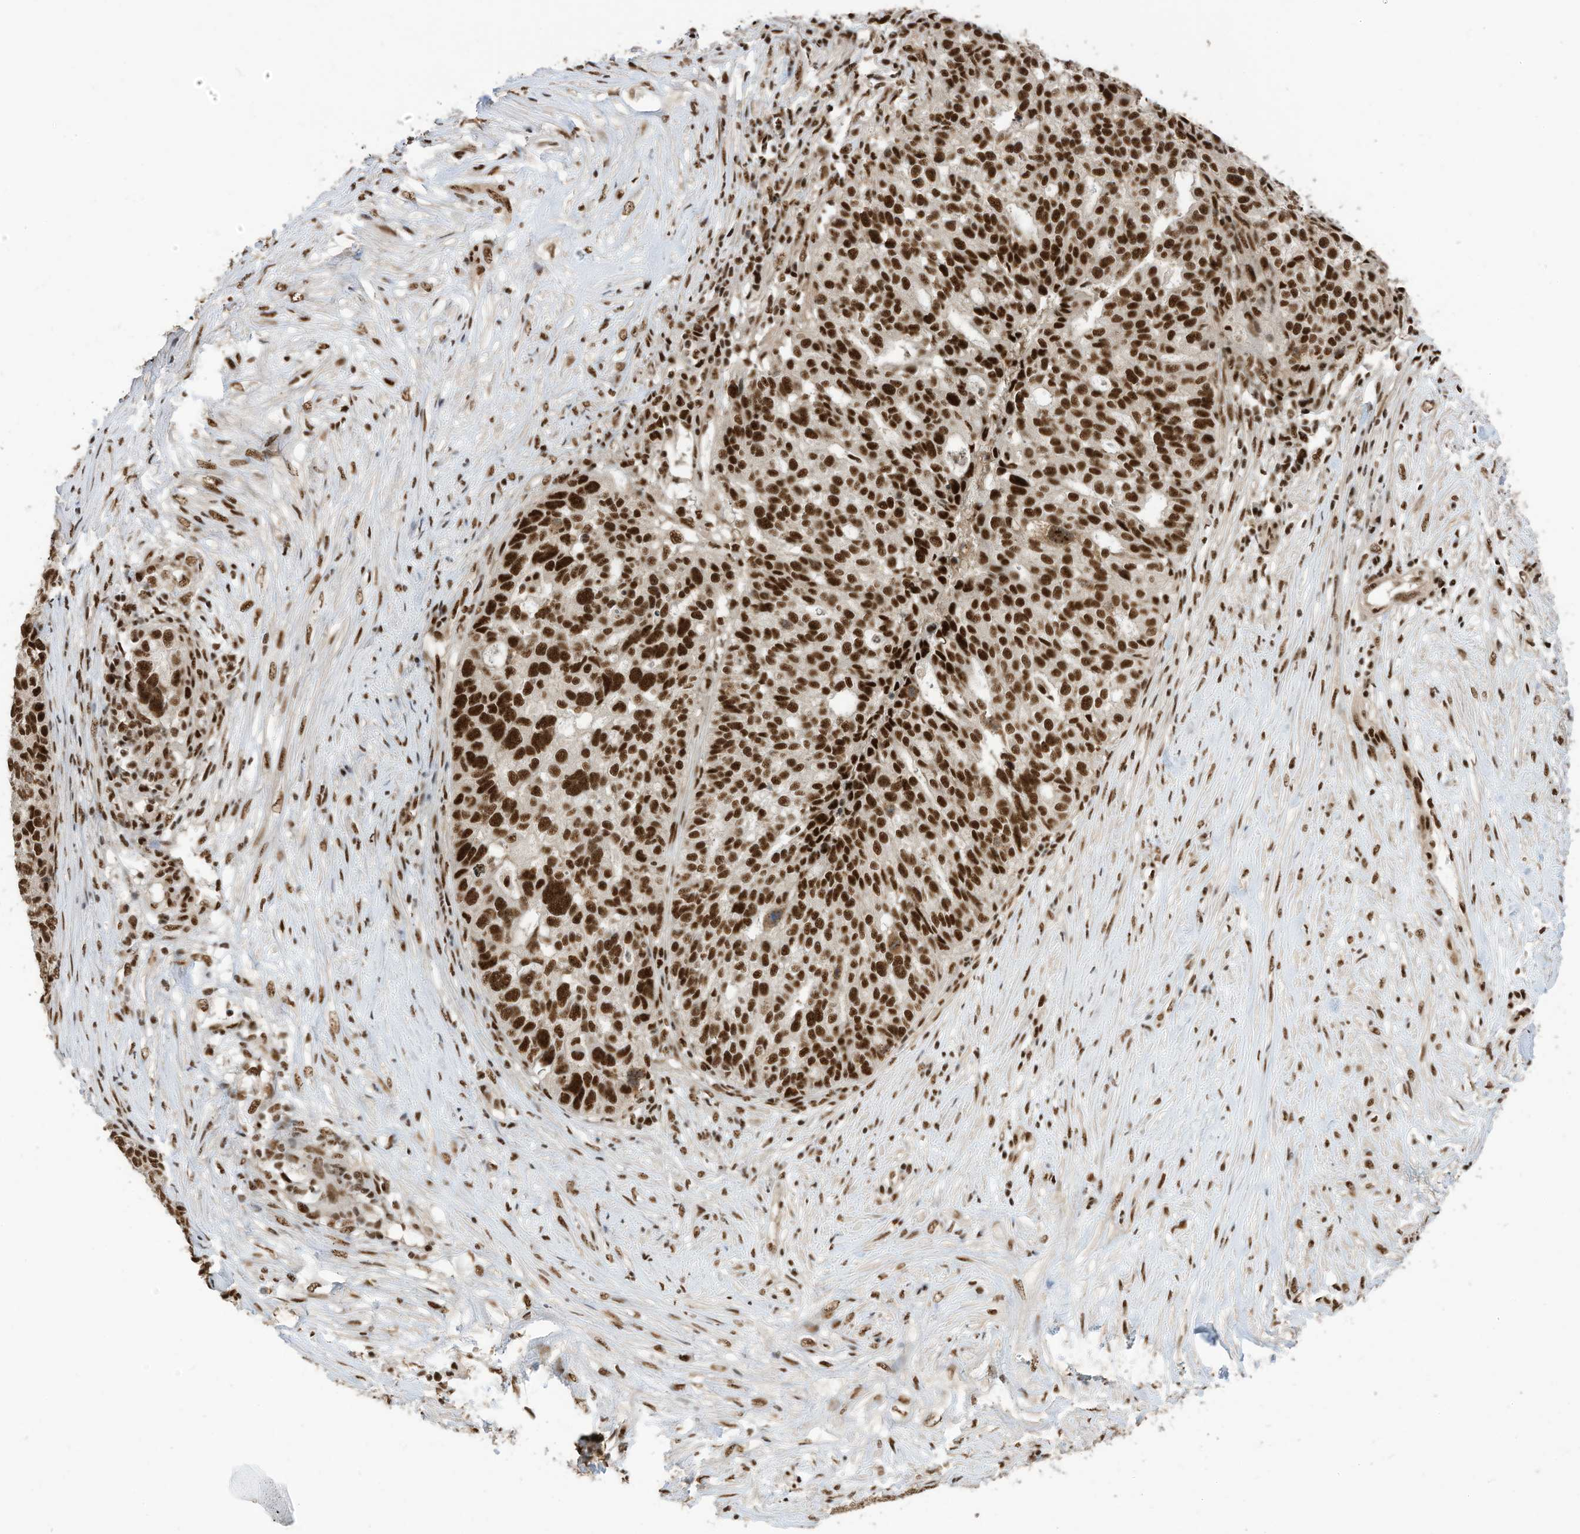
{"staining": {"intensity": "strong", "quantity": ">75%", "location": "nuclear"}, "tissue": "ovarian cancer", "cell_type": "Tumor cells", "image_type": "cancer", "snomed": [{"axis": "morphology", "description": "Cystadenocarcinoma, serous, NOS"}, {"axis": "topography", "description": "Ovary"}], "caption": "Brown immunohistochemical staining in ovarian serous cystadenocarcinoma reveals strong nuclear staining in about >75% of tumor cells. The protein is stained brown, and the nuclei are stained in blue (DAB IHC with brightfield microscopy, high magnification).", "gene": "SF3A3", "patient": {"sex": "female", "age": 59}}